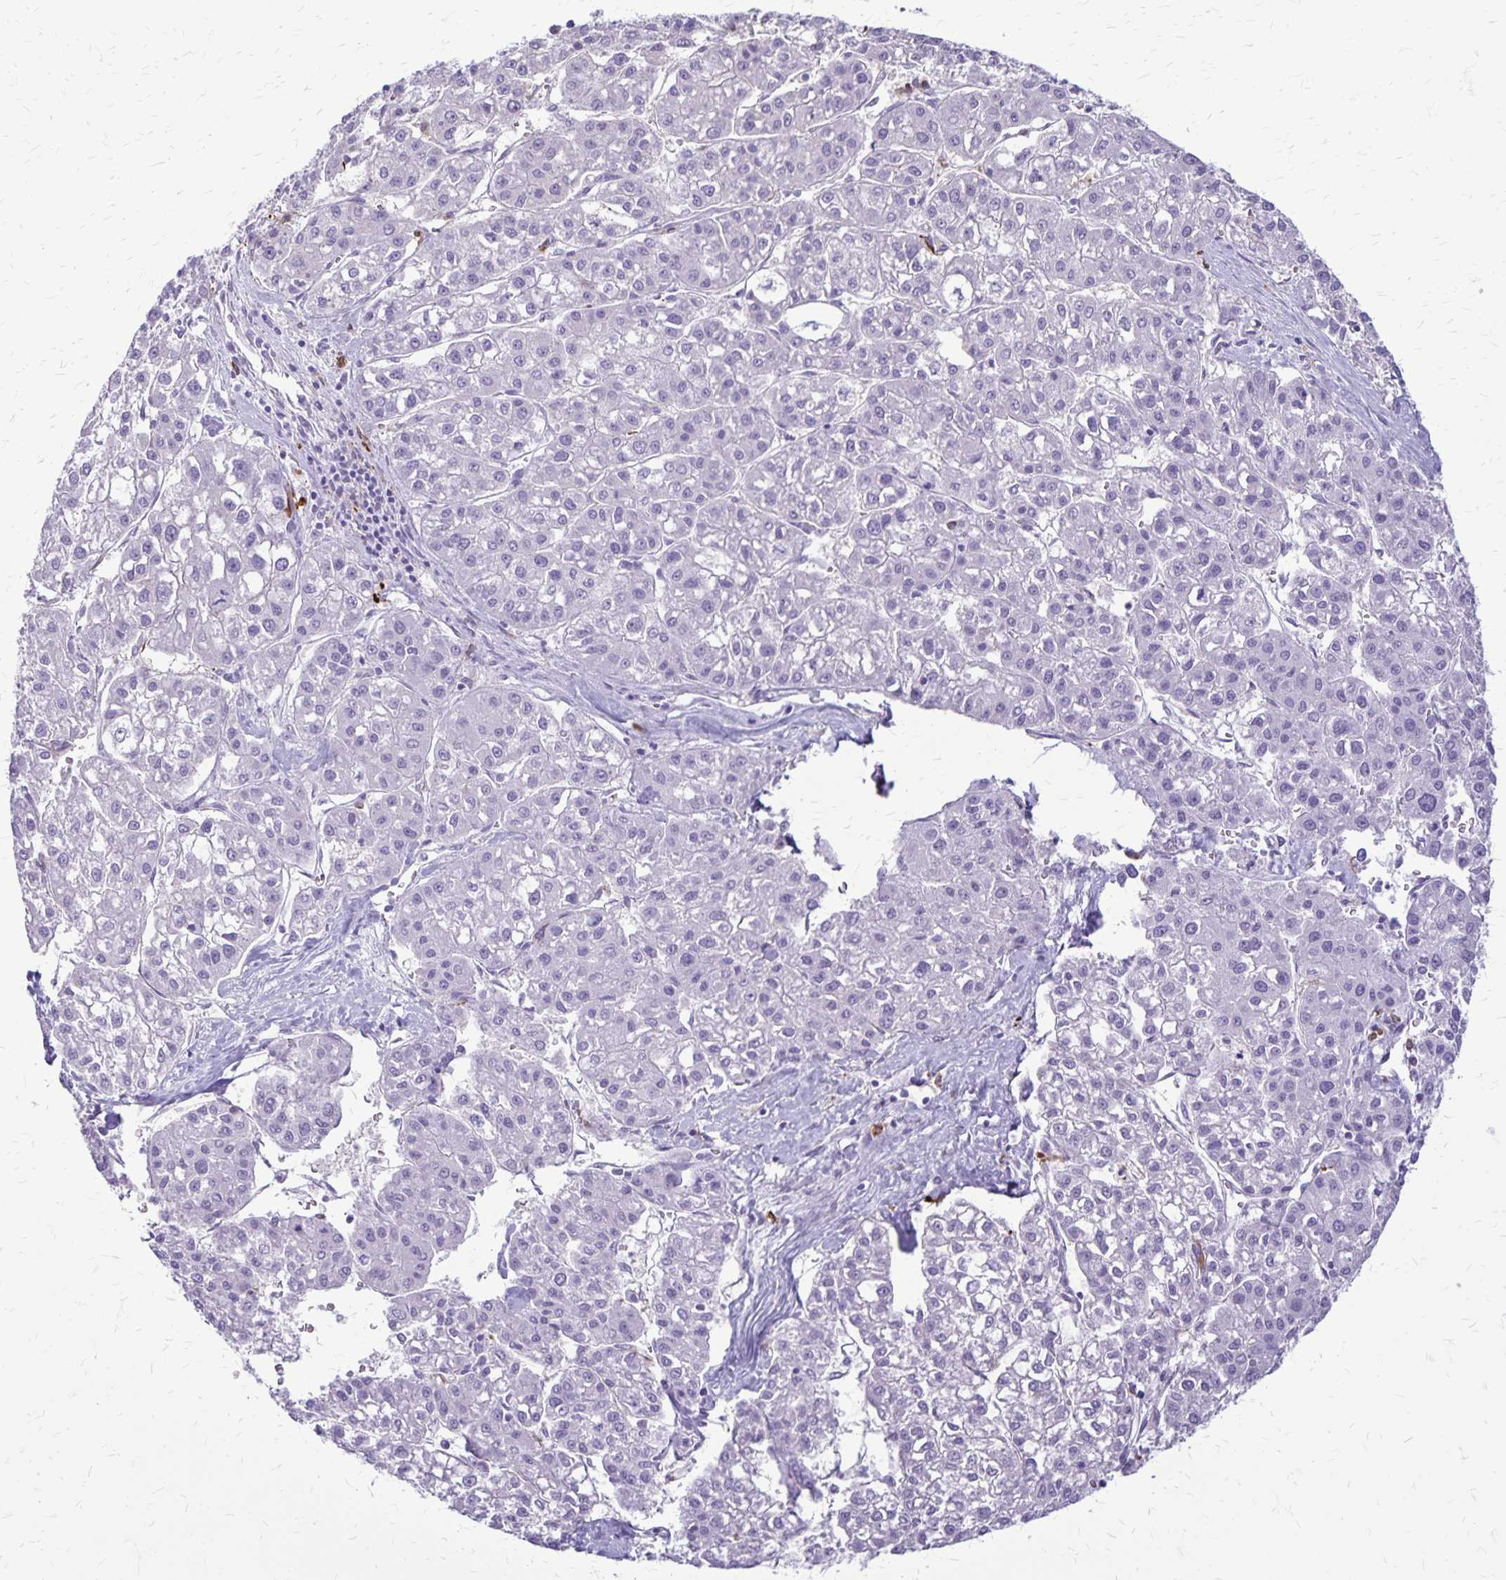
{"staining": {"intensity": "negative", "quantity": "none", "location": "none"}, "tissue": "liver cancer", "cell_type": "Tumor cells", "image_type": "cancer", "snomed": [{"axis": "morphology", "description": "Carcinoma, Hepatocellular, NOS"}, {"axis": "topography", "description": "Liver"}], "caption": "The histopathology image exhibits no significant staining in tumor cells of hepatocellular carcinoma (liver). (Immunohistochemistry, brightfield microscopy, high magnification).", "gene": "RTN1", "patient": {"sex": "male", "age": 73}}